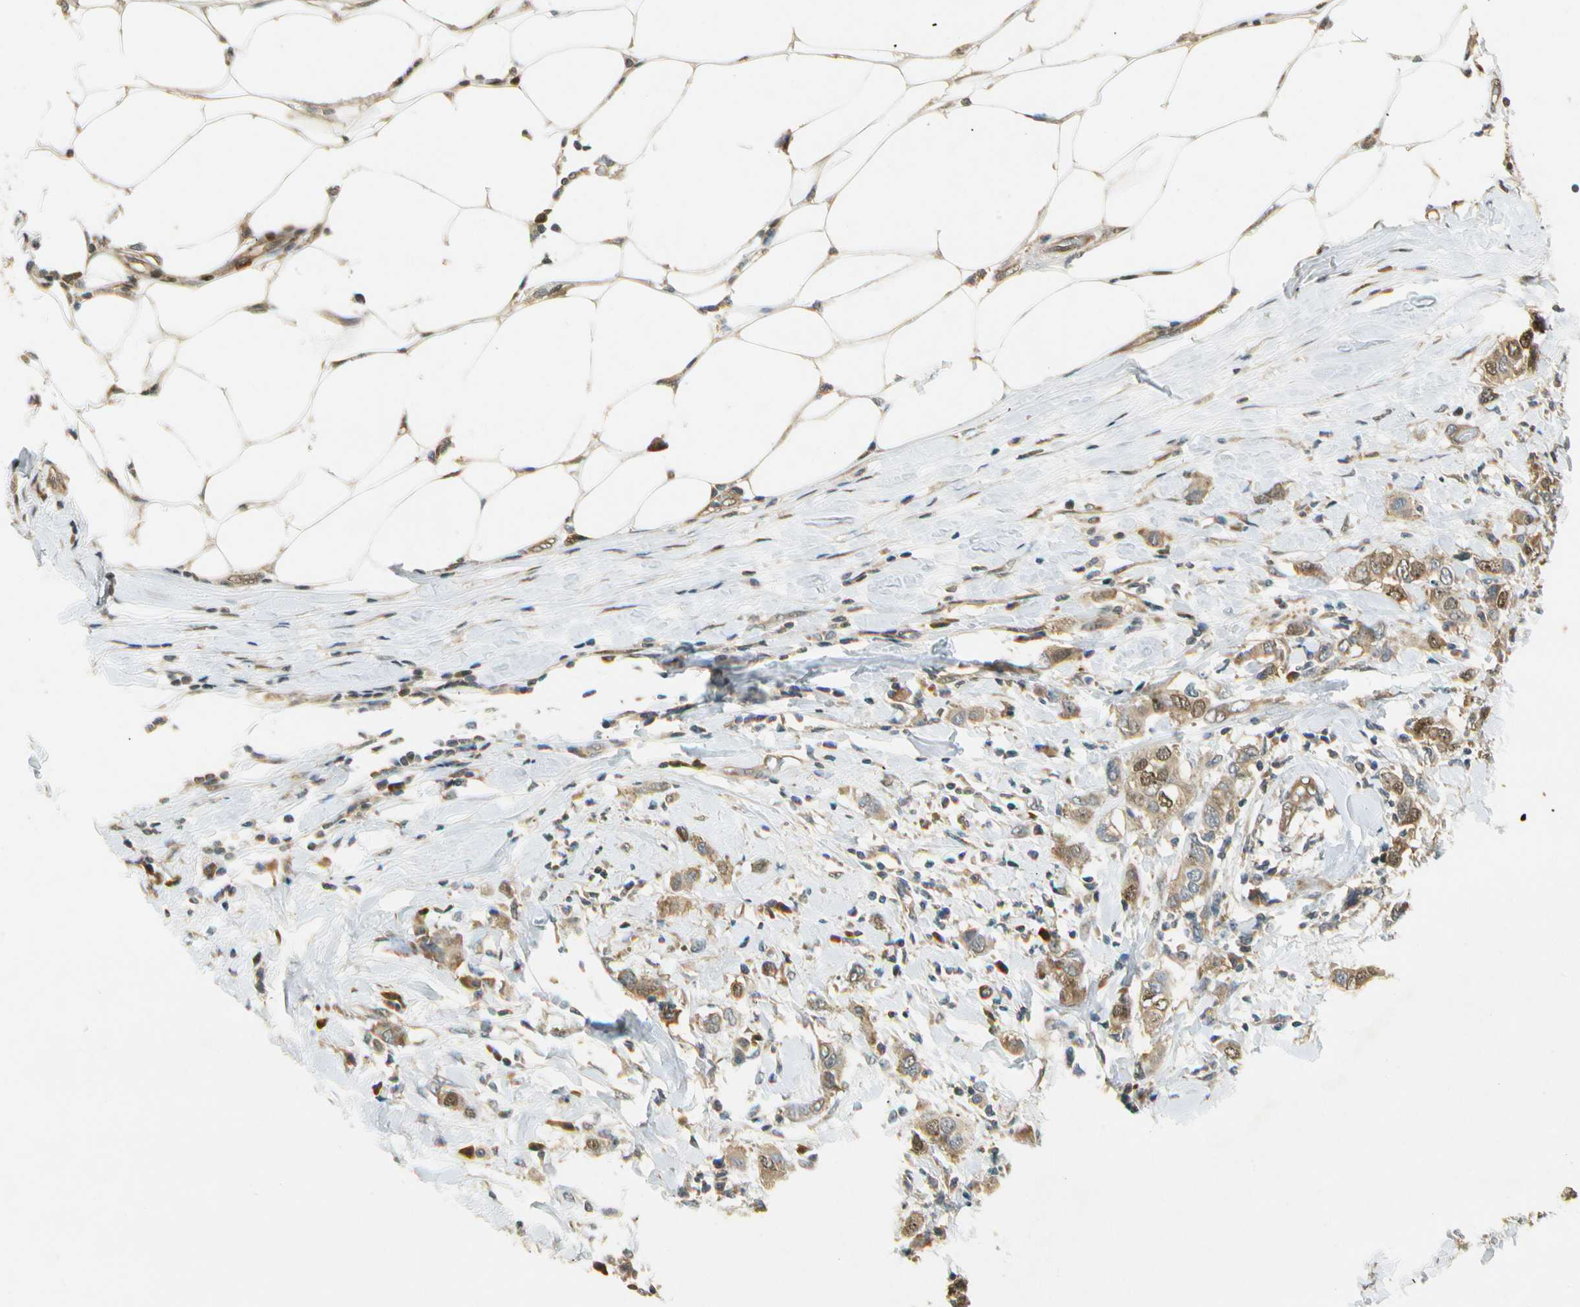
{"staining": {"intensity": "weak", "quantity": ">75%", "location": "cytoplasmic/membranous"}, "tissue": "breast cancer", "cell_type": "Tumor cells", "image_type": "cancer", "snomed": [{"axis": "morphology", "description": "Duct carcinoma"}, {"axis": "topography", "description": "Breast"}], "caption": "Tumor cells exhibit weak cytoplasmic/membranous staining in about >75% of cells in breast cancer (invasive ductal carcinoma).", "gene": "EIF1AX", "patient": {"sex": "female", "age": 50}}